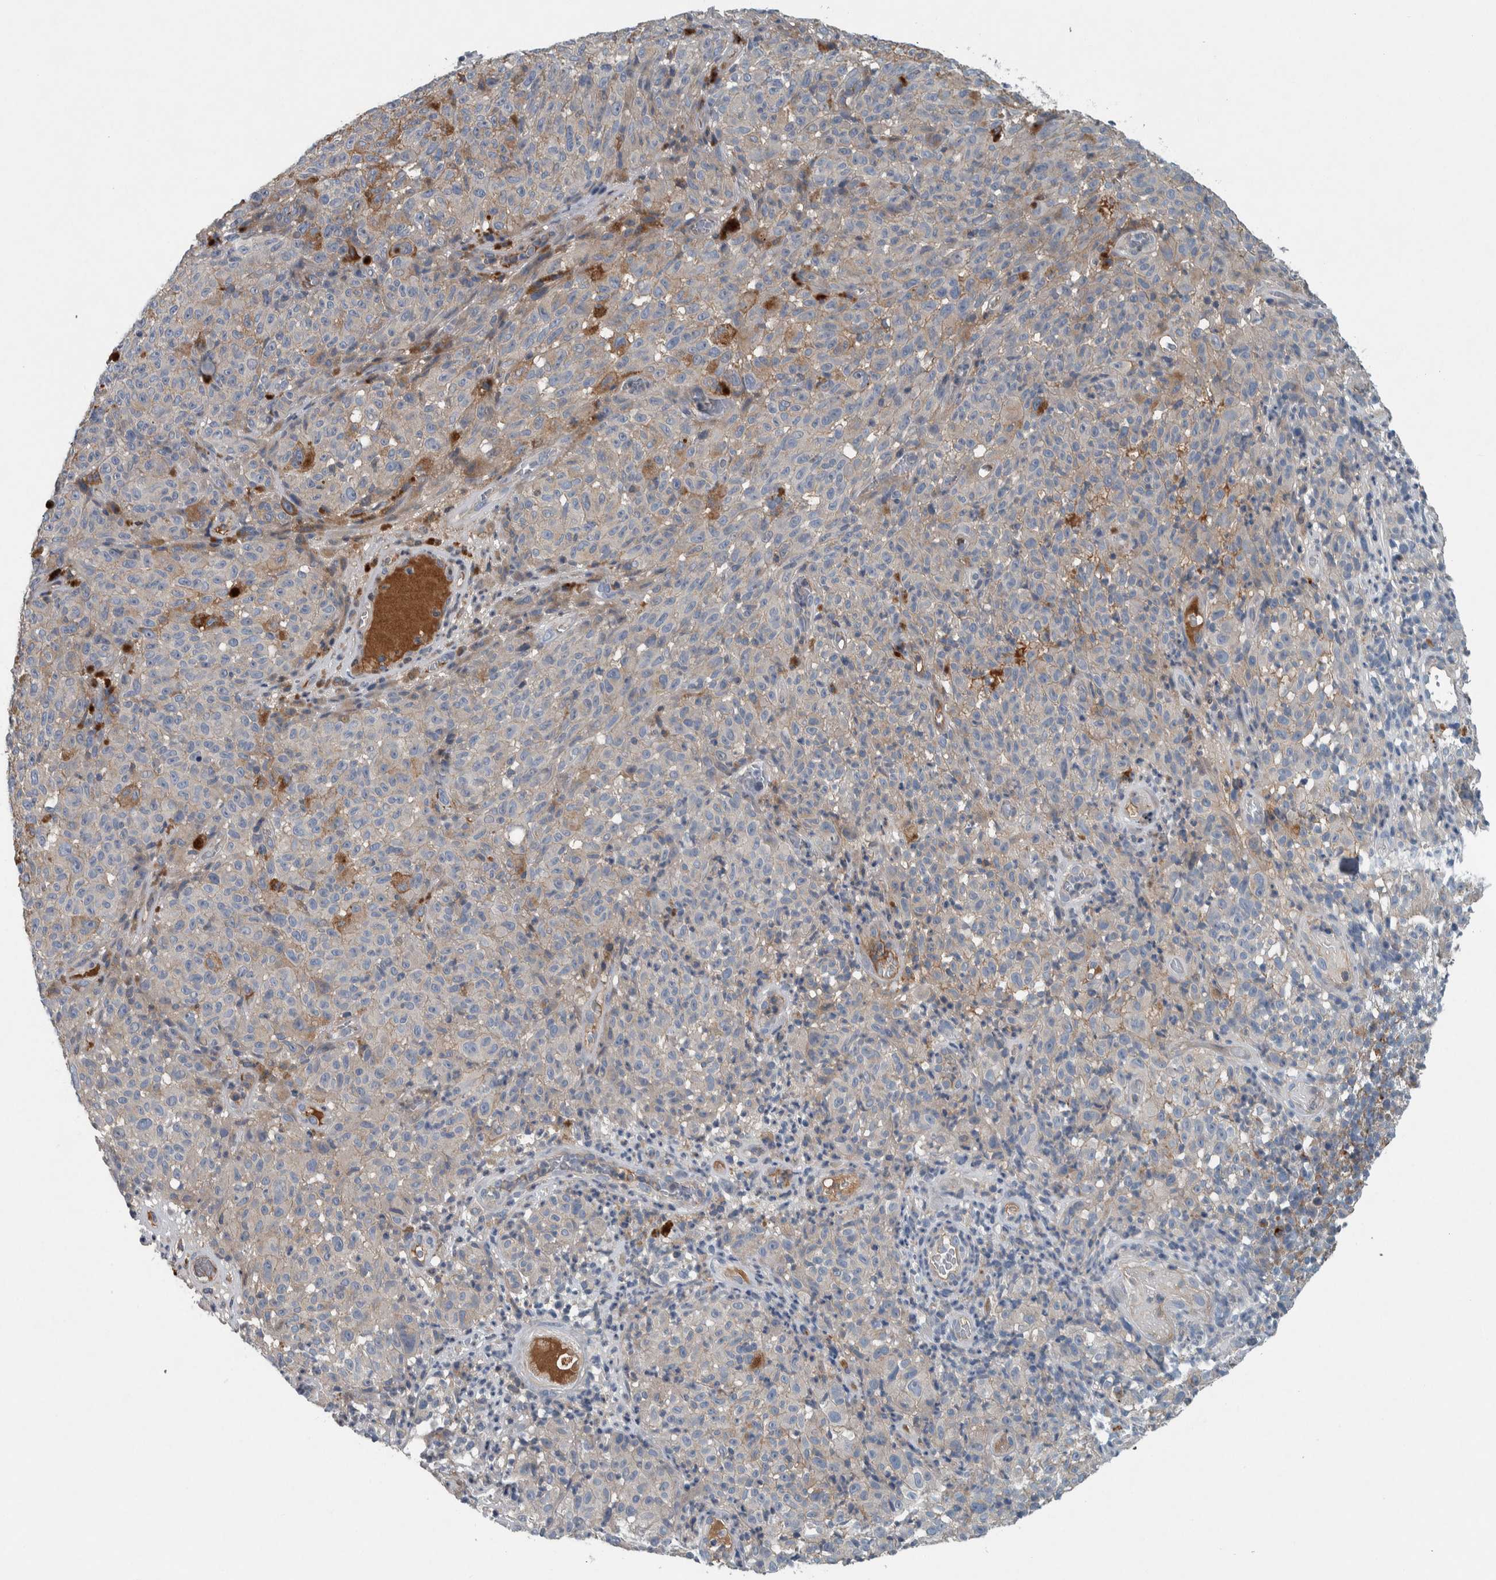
{"staining": {"intensity": "negative", "quantity": "none", "location": "none"}, "tissue": "melanoma", "cell_type": "Tumor cells", "image_type": "cancer", "snomed": [{"axis": "morphology", "description": "Malignant melanoma, NOS"}, {"axis": "topography", "description": "Skin"}], "caption": "High magnification brightfield microscopy of melanoma stained with DAB (brown) and counterstained with hematoxylin (blue): tumor cells show no significant positivity.", "gene": "SERPINC1", "patient": {"sex": "female", "age": 82}}